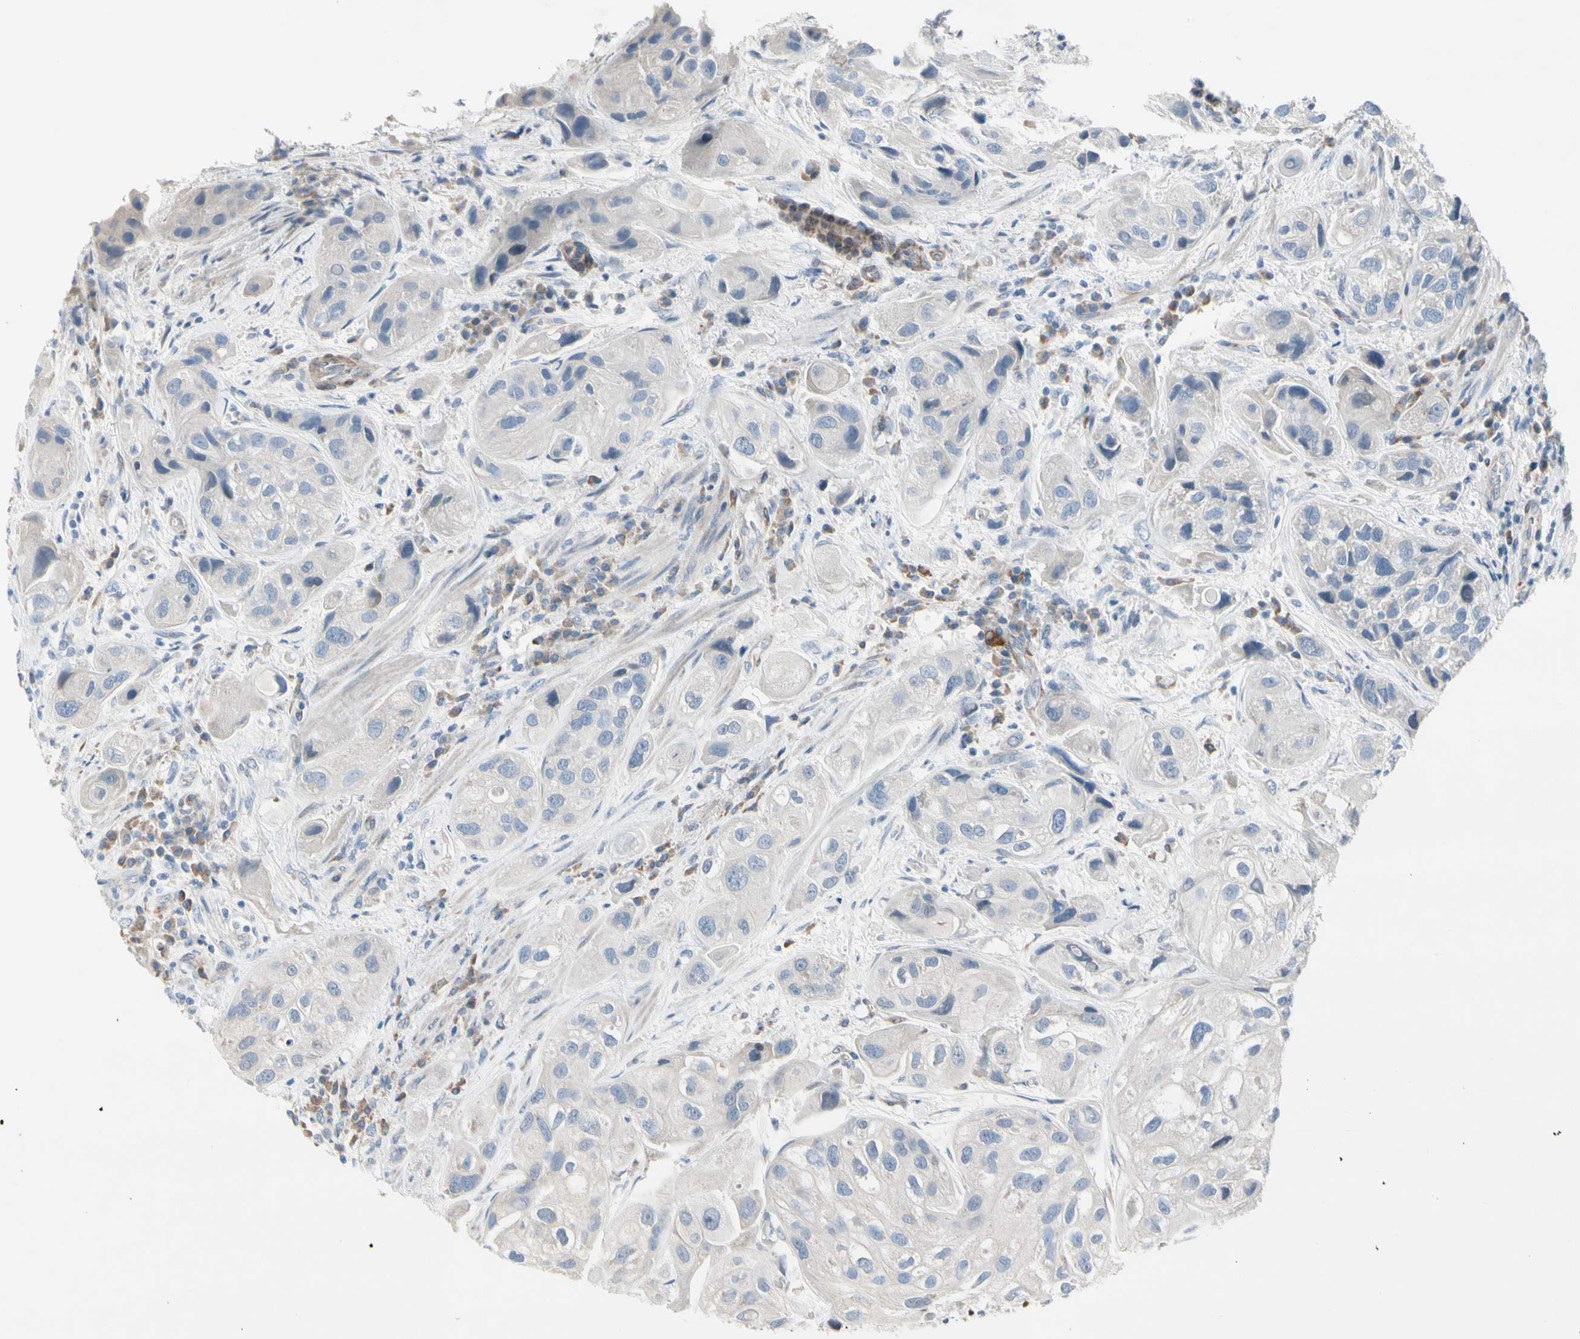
{"staining": {"intensity": "negative", "quantity": "none", "location": "none"}, "tissue": "urothelial cancer", "cell_type": "Tumor cells", "image_type": "cancer", "snomed": [{"axis": "morphology", "description": "Urothelial carcinoma, High grade"}, {"axis": "topography", "description": "Urinary bladder"}], "caption": "High-grade urothelial carcinoma was stained to show a protein in brown. There is no significant positivity in tumor cells.", "gene": "MAP2", "patient": {"sex": "female", "age": 64}}